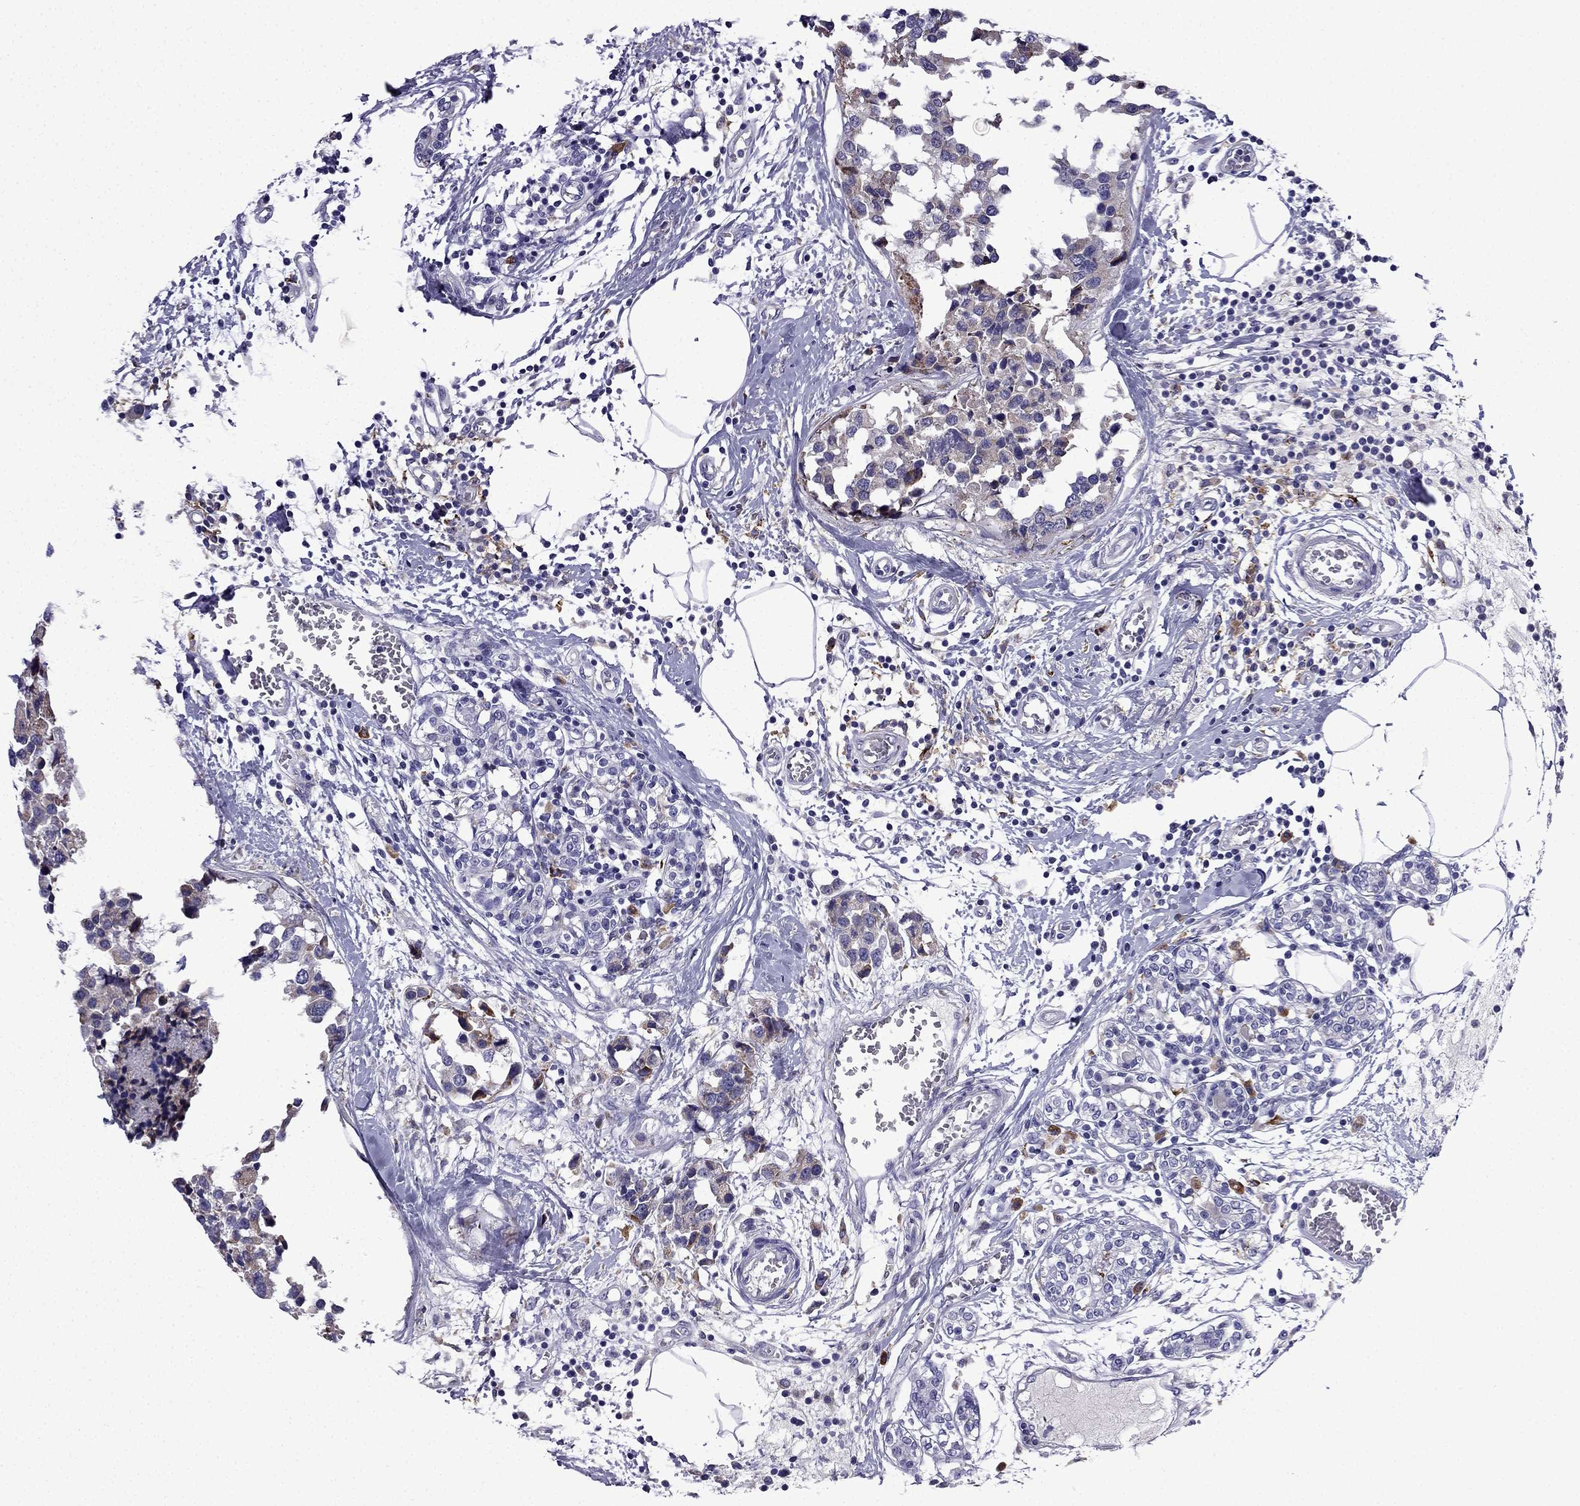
{"staining": {"intensity": "weak", "quantity": "<25%", "location": "cytoplasmic/membranous"}, "tissue": "breast cancer", "cell_type": "Tumor cells", "image_type": "cancer", "snomed": [{"axis": "morphology", "description": "Lobular carcinoma"}, {"axis": "topography", "description": "Breast"}], "caption": "Breast cancer (lobular carcinoma) was stained to show a protein in brown. There is no significant expression in tumor cells. (DAB (3,3'-diaminobenzidine) immunohistochemistry (IHC) with hematoxylin counter stain).", "gene": "TSSK4", "patient": {"sex": "female", "age": 59}}